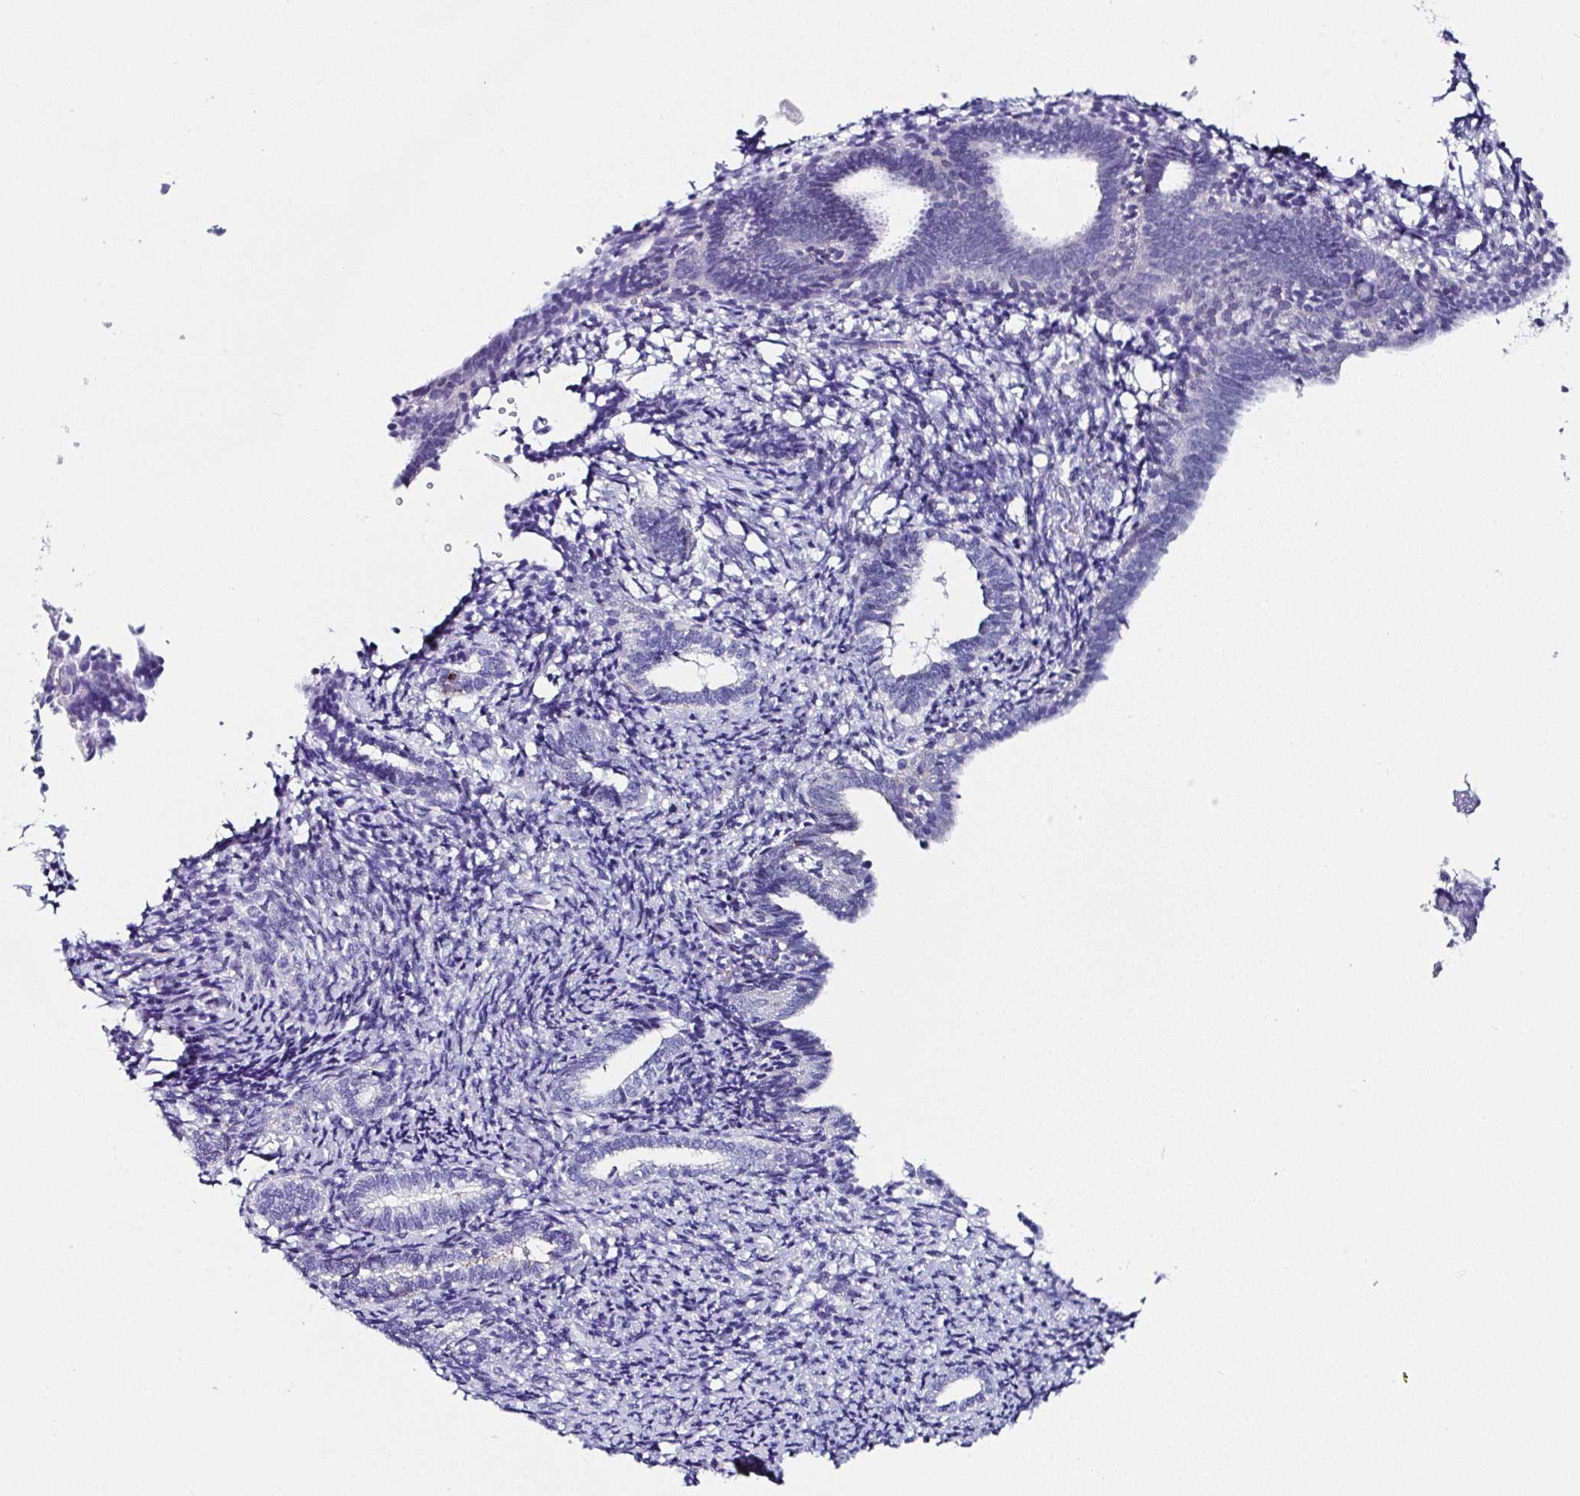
{"staining": {"intensity": "negative", "quantity": "none", "location": "none"}, "tissue": "endometrial cancer", "cell_type": "Tumor cells", "image_type": "cancer", "snomed": [{"axis": "morphology", "description": "Adenocarcinoma, NOS"}, {"axis": "topography", "description": "Endometrium"}], "caption": "Tumor cells show no significant expression in endometrial cancer (adenocarcinoma).", "gene": "UGT3A1", "patient": {"sex": "female", "age": 56}}